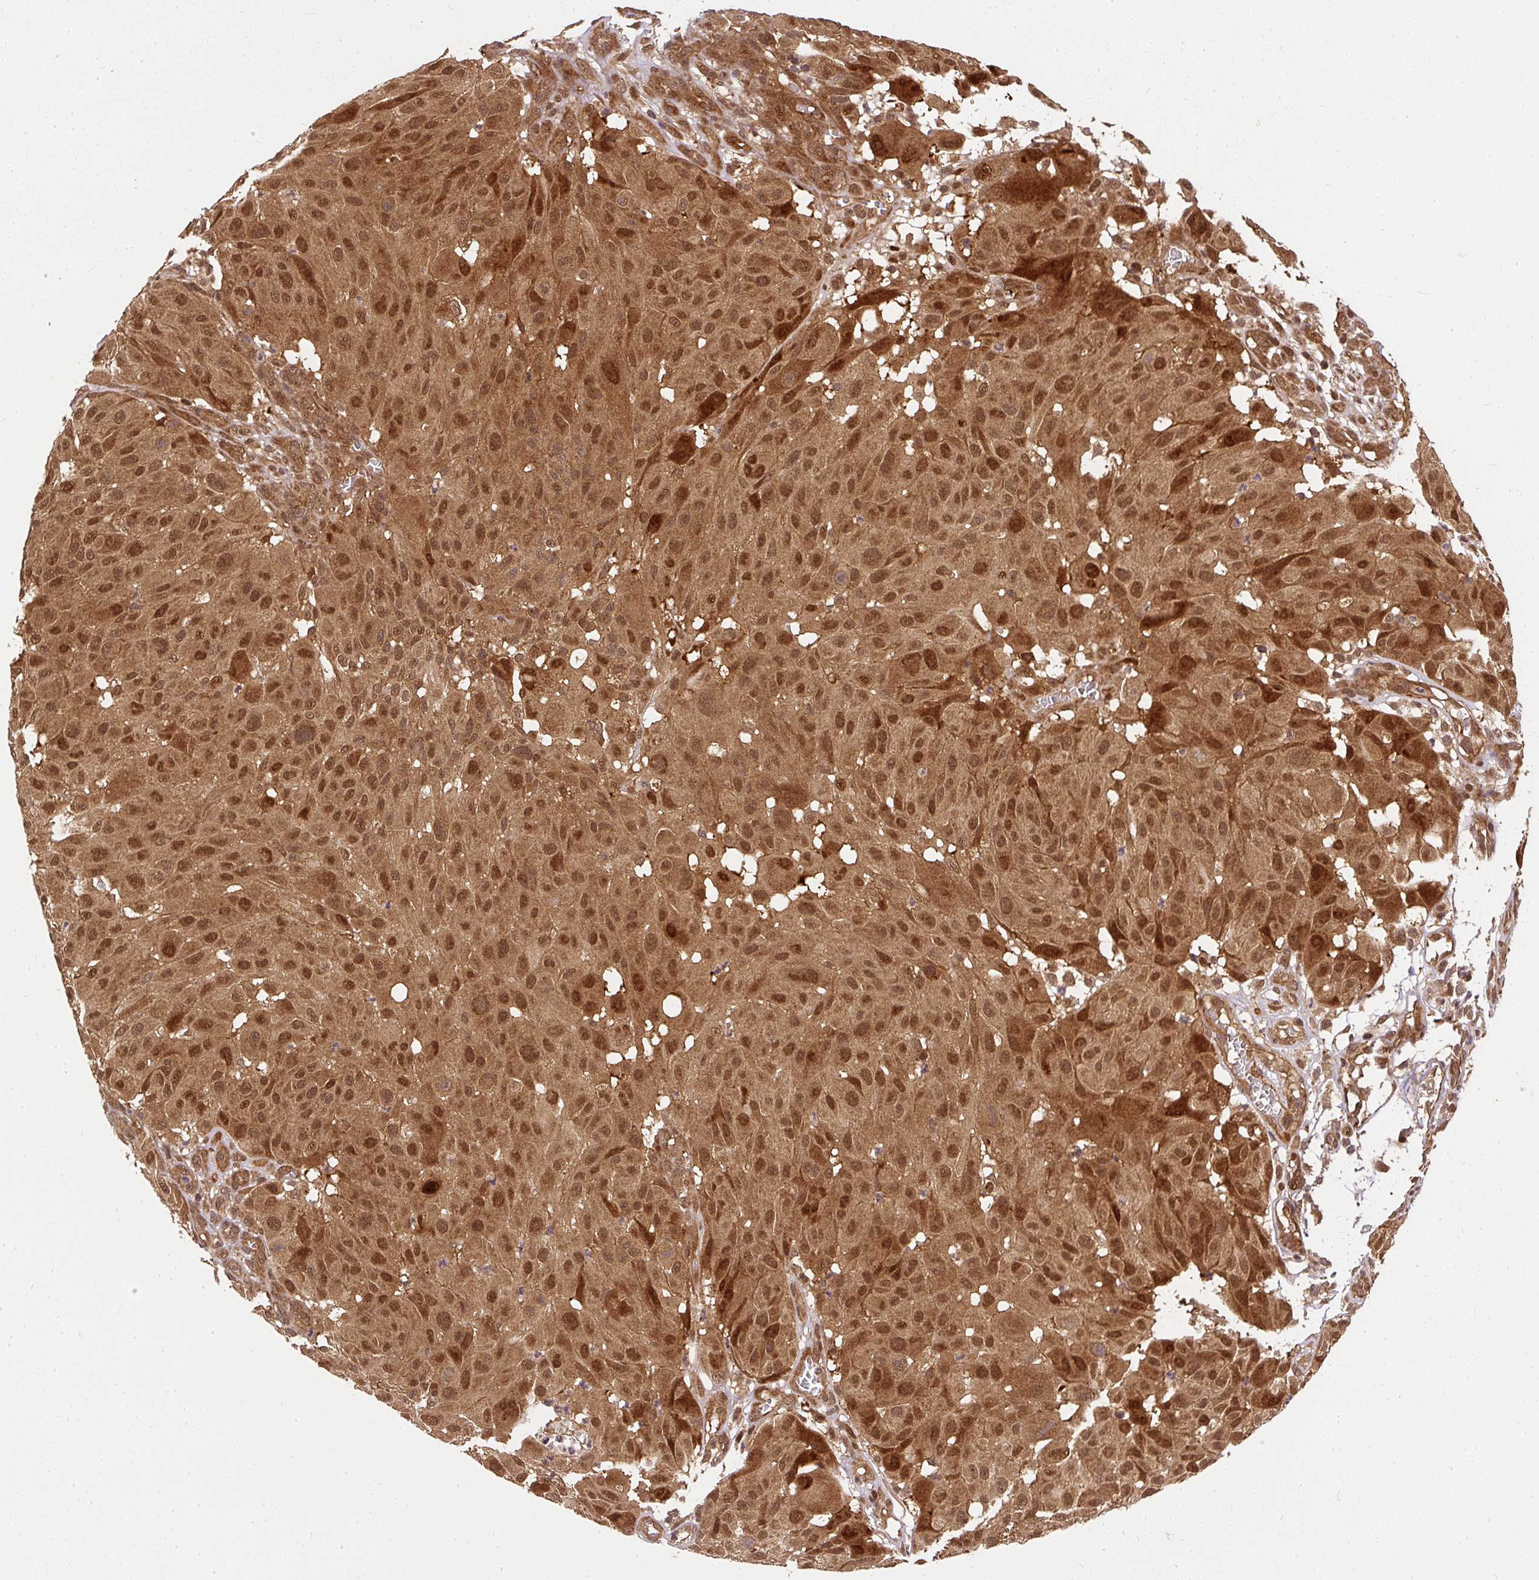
{"staining": {"intensity": "moderate", "quantity": ">75%", "location": "cytoplasmic/membranous,nuclear"}, "tissue": "melanoma", "cell_type": "Tumor cells", "image_type": "cancer", "snomed": [{"axis": "morphology", "description": "Malignant melanoma, NOS"}, {"axis": "topography", "description": "Skin"}], "caption": "A medium amount of moderate cytoplasmic/membranous and nuclear expression is identified in approximately >75% of tumor cells in malignant melanoma tissue.", "gene": "PSMD1", "patient": {"sex": "male", "age": 83}}